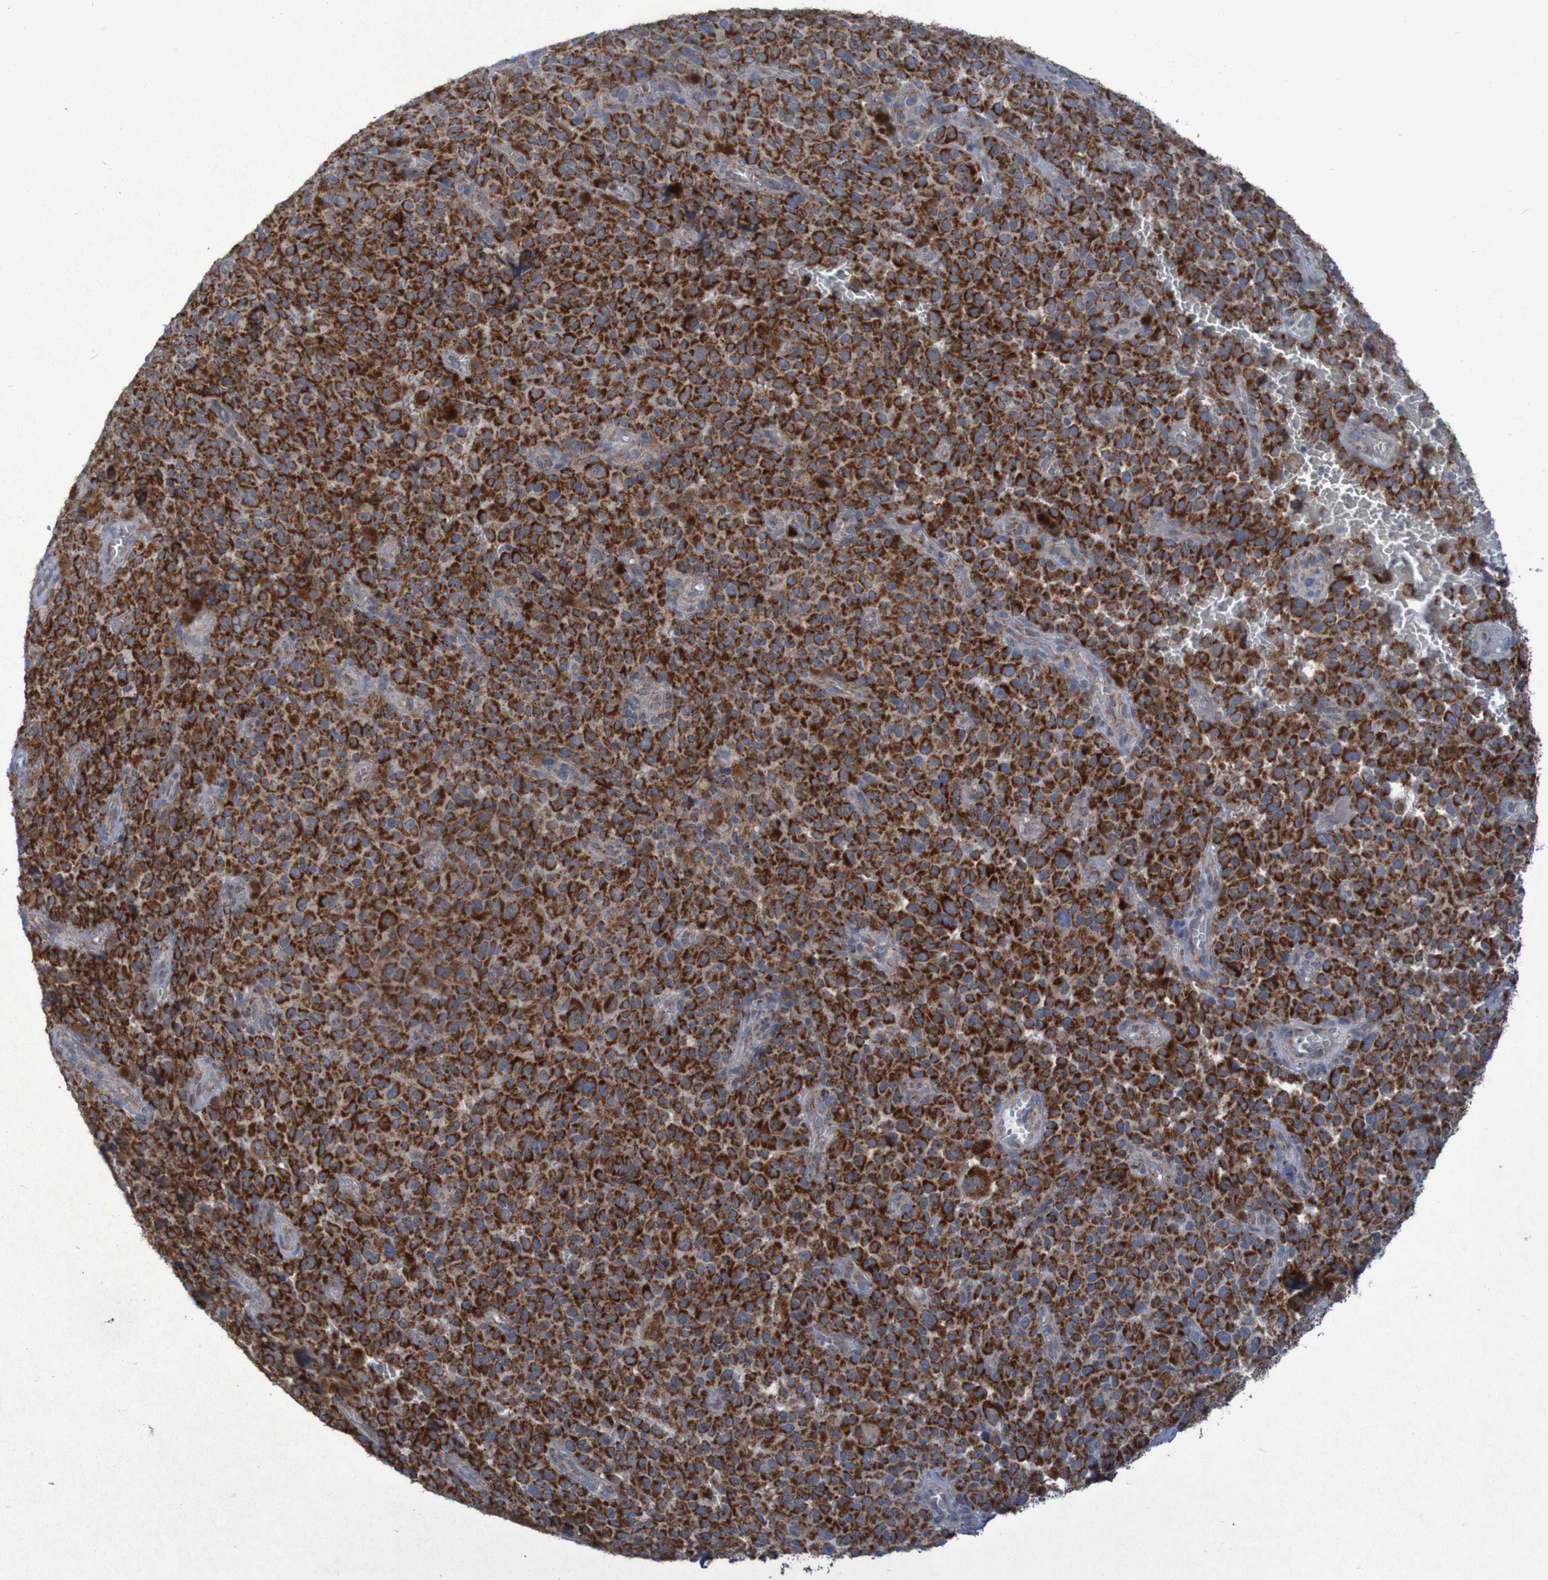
{"staining": {"intensity": "strong", "quantity": ">75%", "location": "cytoplasmic/membranous"}, "tissue": "melanoma", "cell_type": "Tumor cells", "image_type": "cancer", "snomed": [{"axis": "morphology", "description": "Malignant melanoma, NOS"}, {"axis": "topography", "description": "Skin"}], "caption": "Brown immunohistochemical staining in malignant melanoma demonstrates strong cytoplasmic/membranous staining in approximately >75% of tumor cells.", "gene": "CCDC51", "patient": {"sex": "female", "age": 82}}